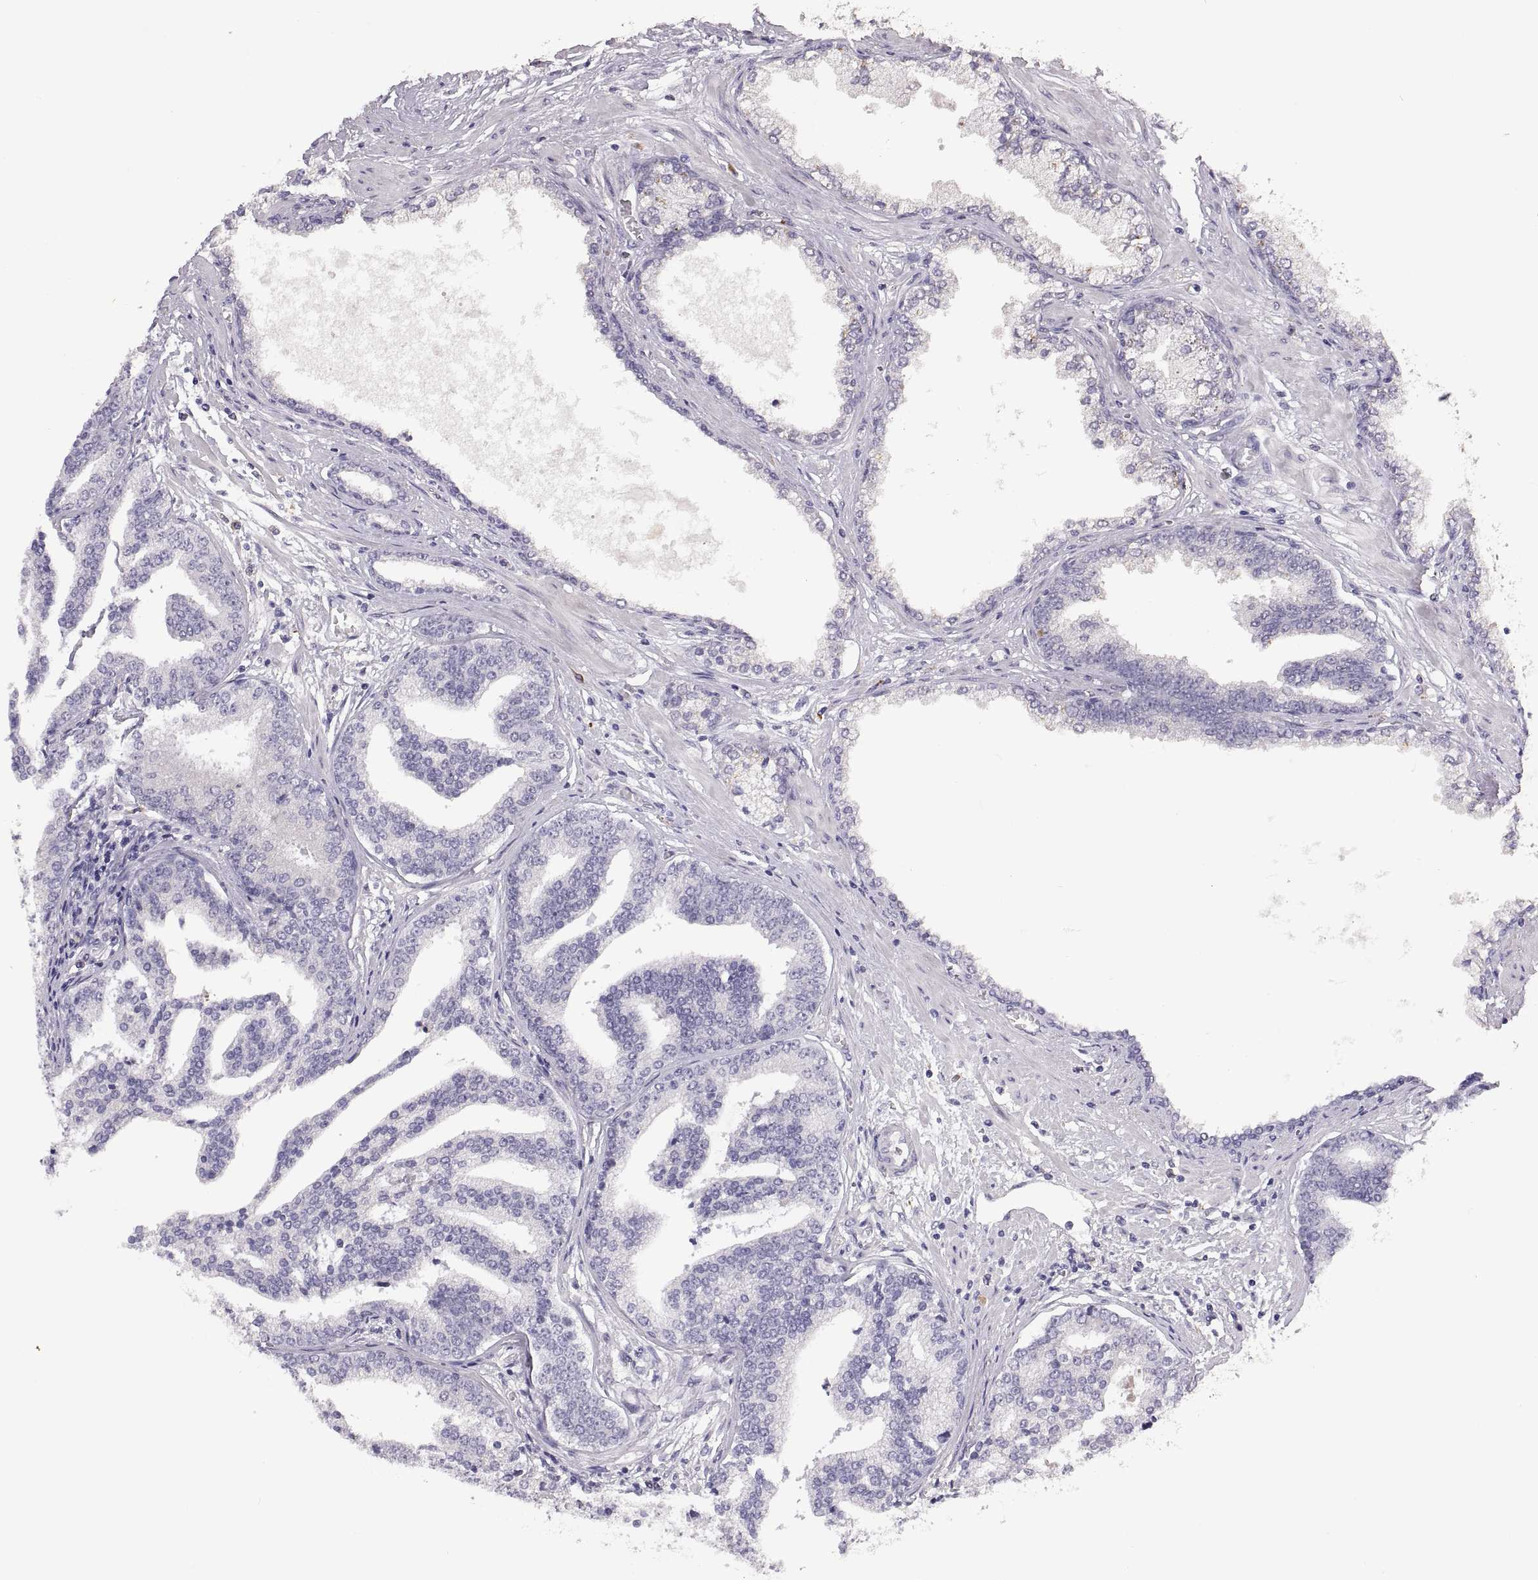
{"staining": {"intensity": "negative", "quantity": "none", "location": "none"}, "tissue": "prostate cancer", "cell_type": "Tumor cells", "image_type": "cancer", "snomed": [{"axis": "morphology", "description": "Adenocarcinoma, NOS"}, {"axis": "topography", "description": "Prostate"}], "caption": "This is an immunohistochemistry (IHC) image of human adenocarcinoma (prostate). There is no expression in tumor cells.", "gene": "MAGEB18", "patient": {"sex": "male", "age": 64}}